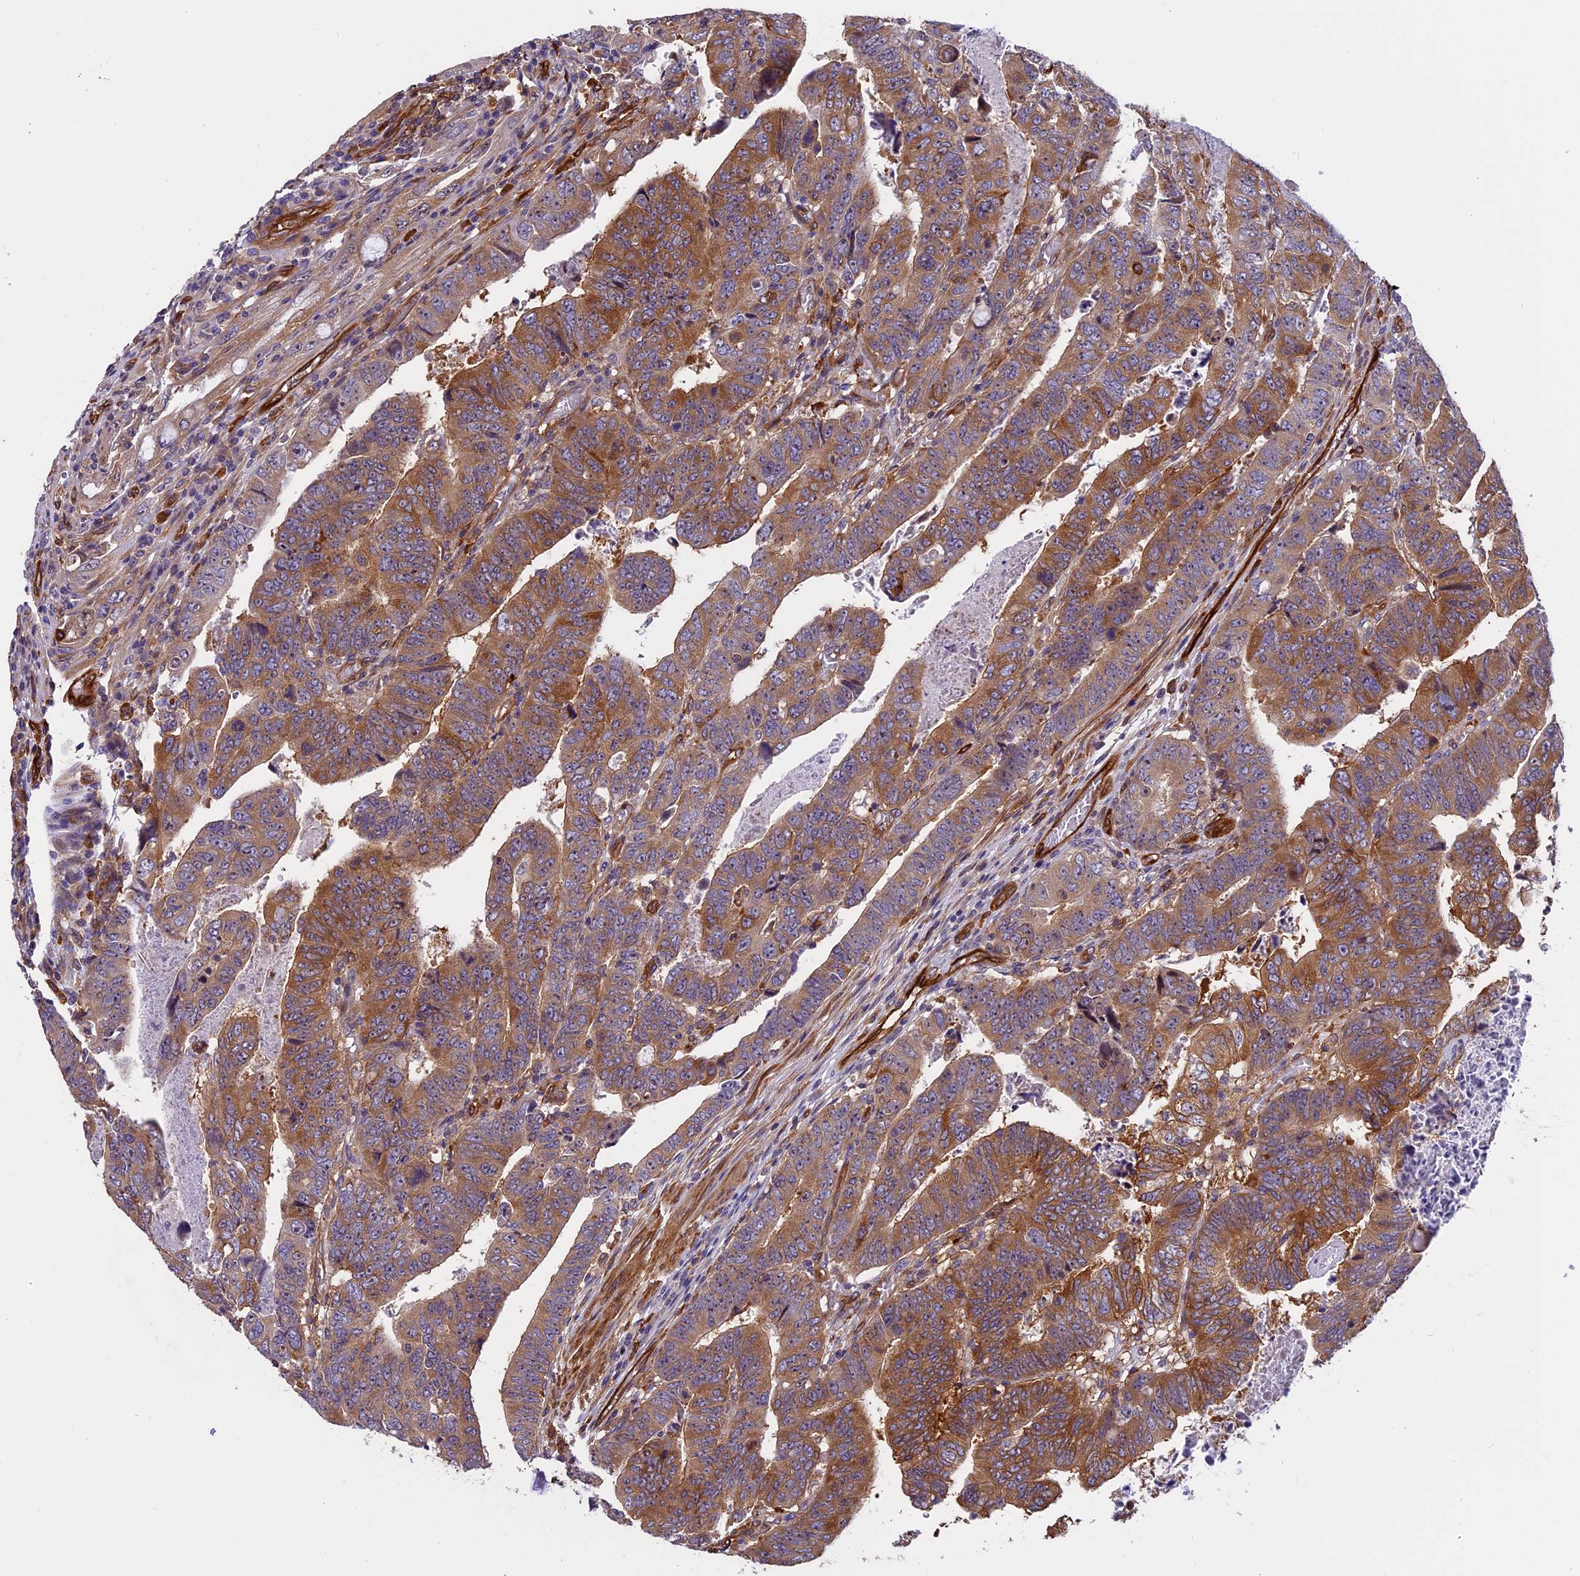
{"staining": {"intensity": "moderate", "quantity": ">75%", "location": "cytoplasmic/membranous"}, "tissue": "colorectal cancer", "cell_type": "Tumor cells", "image_type": "cancer", "snomed": [{"axis": "morphology", "description": "Normal tissue, NOS"}, {"axis": "morphology", "description": "Adenocarcinoma, NOS"}, {"axis": "topography", "description": "Rectum"}], "caption": "Adenocarcinoma (colorectal) stained with a brown dye demonstrates moderate cytoplasmic/membranous positive expression in about >75% of tumor cells.", "gene": "EHBP1L1", "patient": {"sex": "female", "age": 65}}